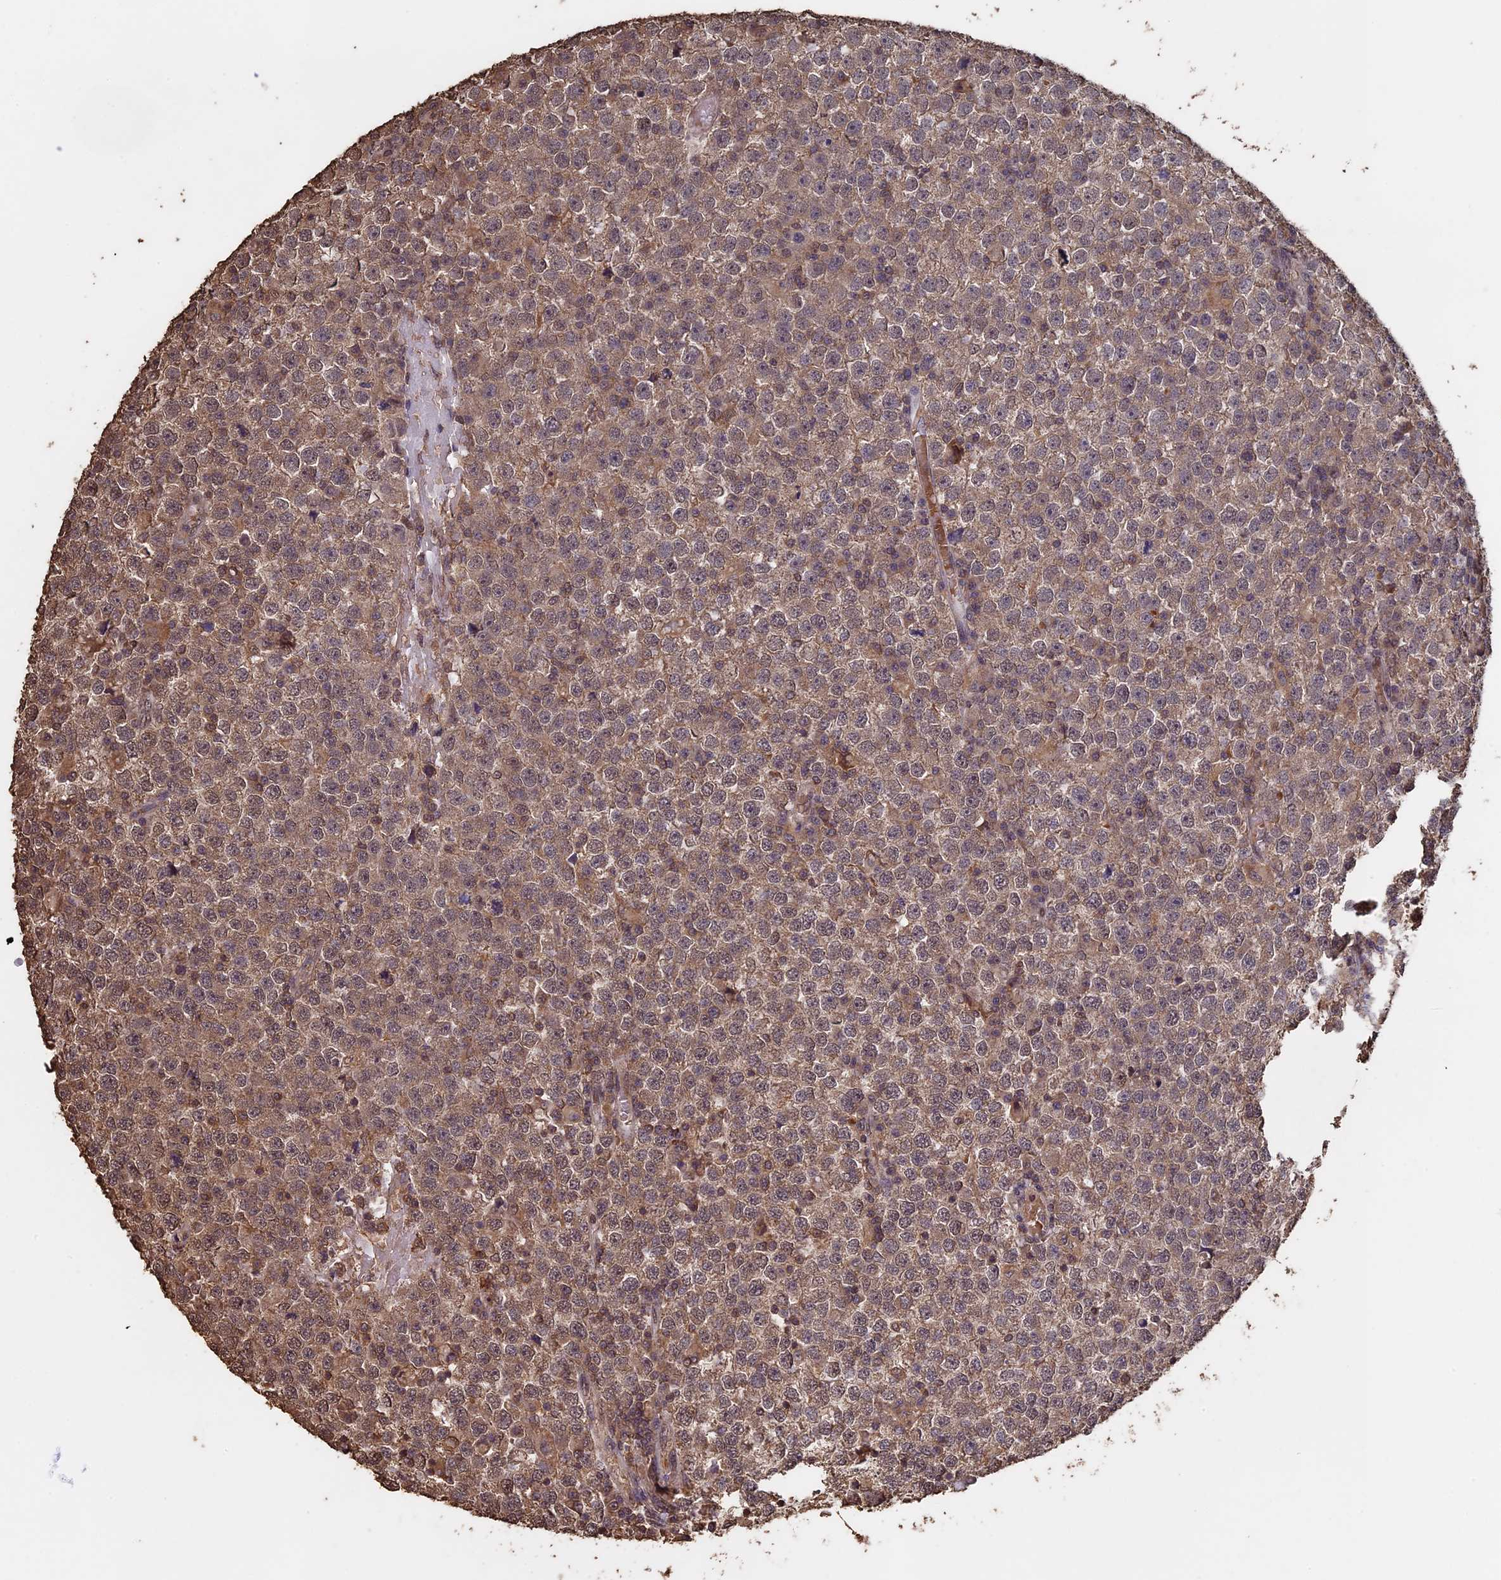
{"staining": {"intensity": "moderate", "quantity": ">75%", "location": "cytoplasmic/membranous"}, "tissue": "testis cancer", "cell_type": "Tumor cells", "image_type": "cancer", "snomed": [{"axis": "morphology", "description": "Seminoma, NOS"}, {"axis": "topography", "description": "Testis"}], "caption": "This micrograph shows immunohistochemistry staining of seminoma (testis), with medium moderate cytoplasmic/membranous positivity in approximately >75% of tumor cells.", "gene": "HUNK", "patient": {"sex": "male", "age": 65}}